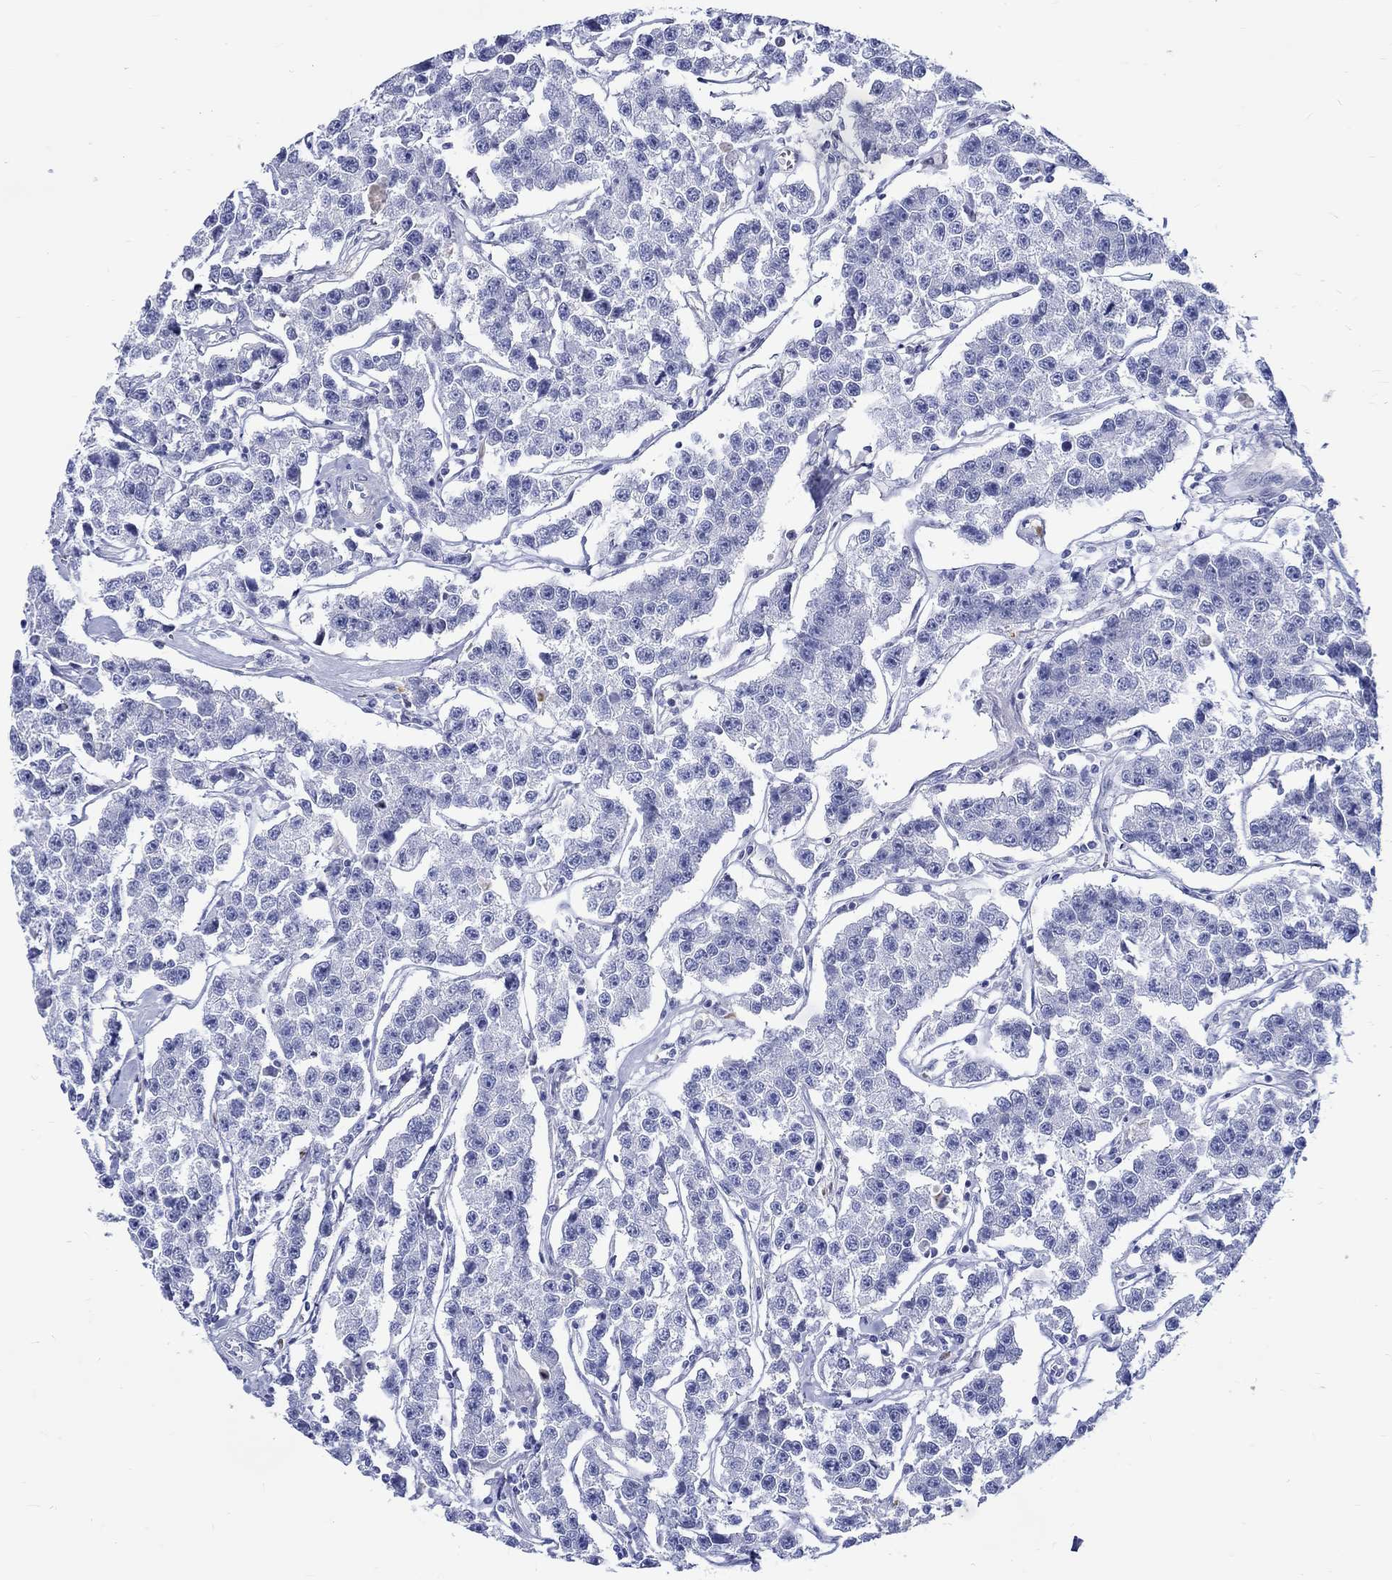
{"staining": {"intensity": "negative", "quantity": "none", "location": "none"}, "tissue": "testis cancer", "cell_type": "Tumor cells", "image_type": "cancer", "snomed": [{"axis": "morphology", "description": "Seminoma, NOS"}, {"axis": "topography", "description": "Testis"}], "caption": "Immunohistochemistry (IHC) of testis cancer exhibits no expression in tumor cells.", "gene": "SH2D7", "patient": {"sex": "male", "age": 59}}